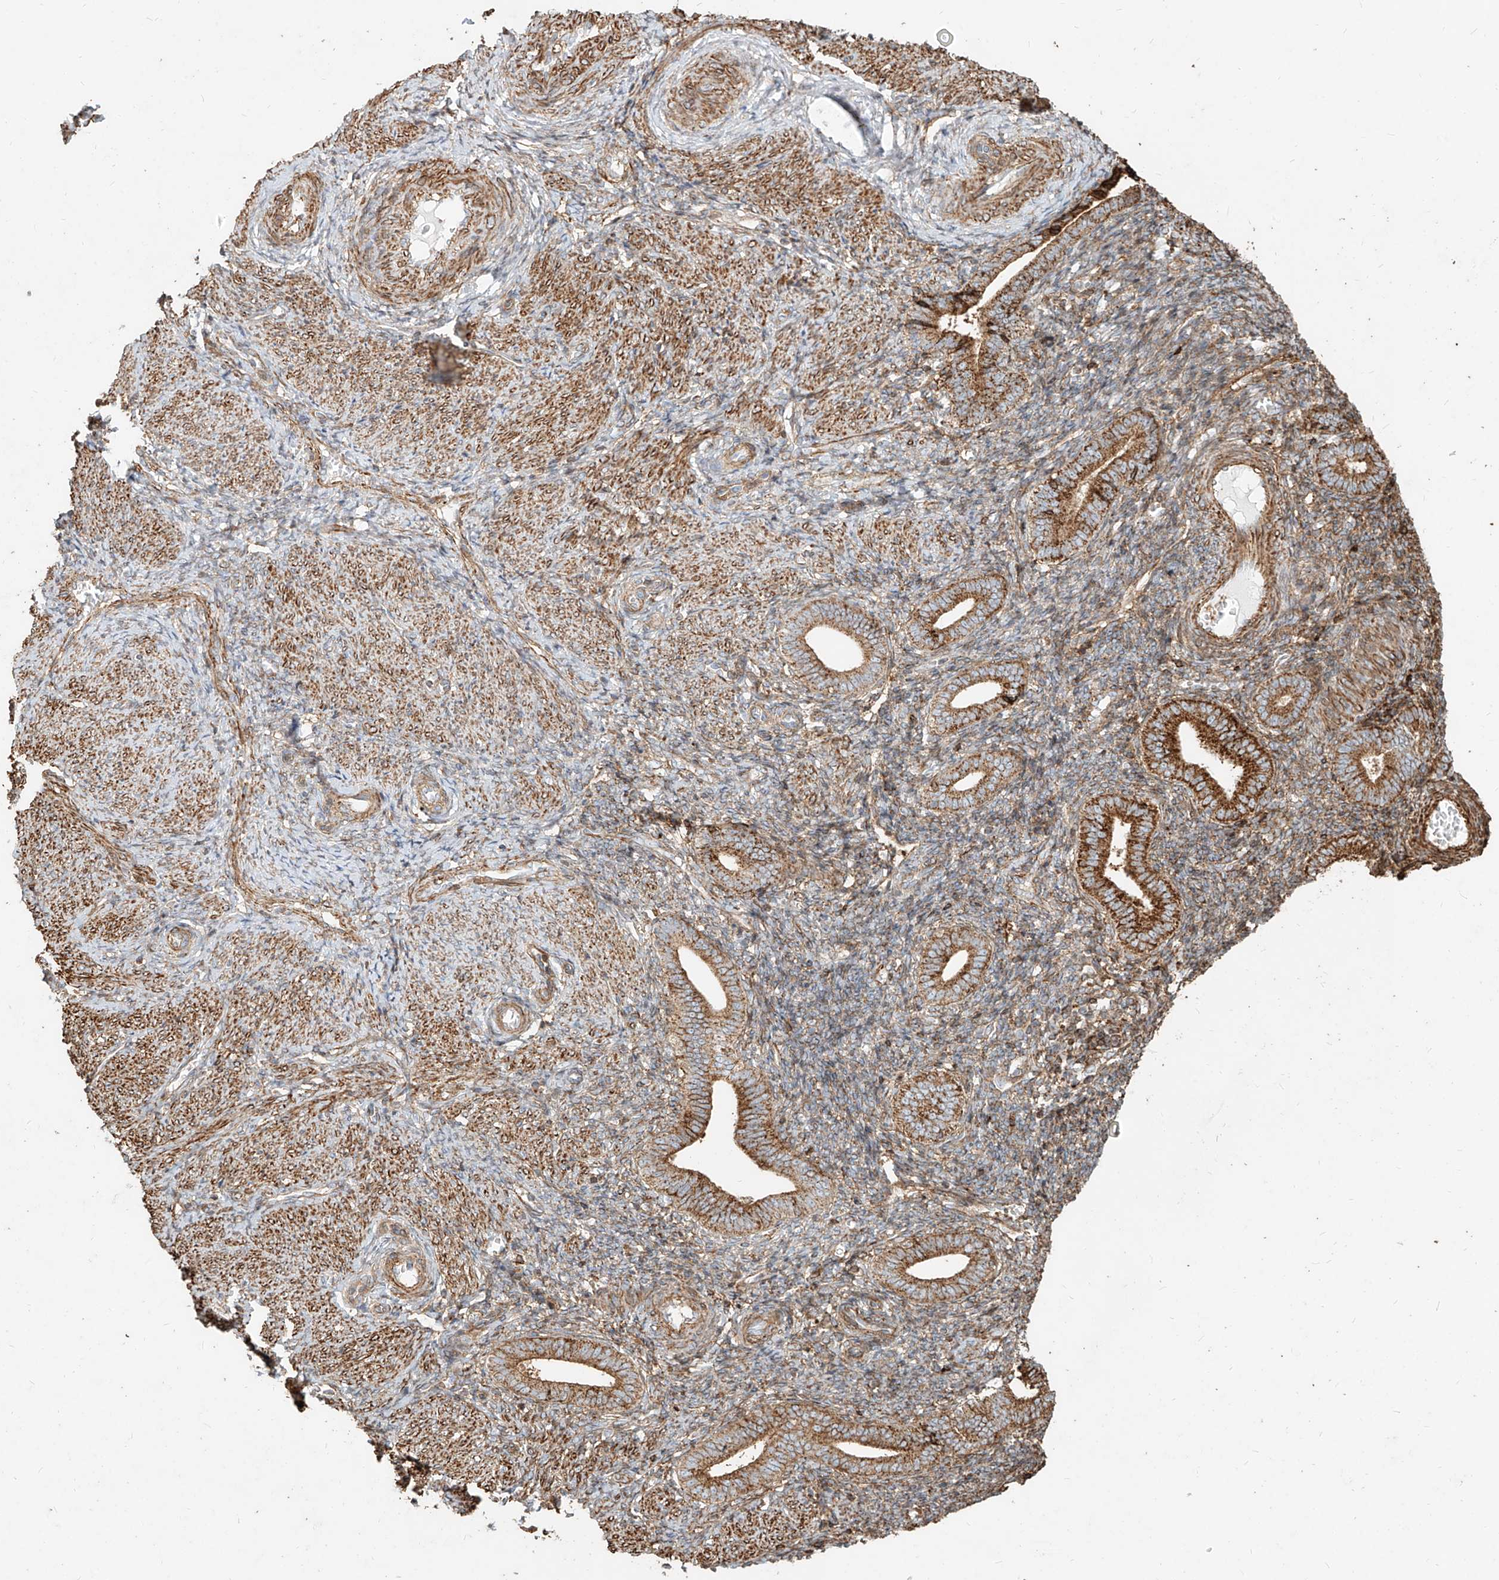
{"staining": {"intensity": "moderate", "quantity": "25%-75%", "location": "cytoplasmic/membranous"}, "tissue": "endometrium", "cell_type": "Cells in endometrial stroma", "image_type": "normal", "snomed": [{"axis": "morphology", "description": "Normal tissue, NOS"}, {"axis": "topography", "description": "Uterus"}, {"axis": "topography", "description": "Endometrium"}], "caption": "Immunohistochemical staining of unremarkable human endometrium reveals medium levels of moderate cytoplasmic/membranous positivity in about 25%-75% of cells in endometrial stroma. (DAB (3,3'-diaminobenzidine) IHC with brightfield microscopy, high magnification).", "gene": "MTX2", "patient": {"sex": "female", "age": 33}}